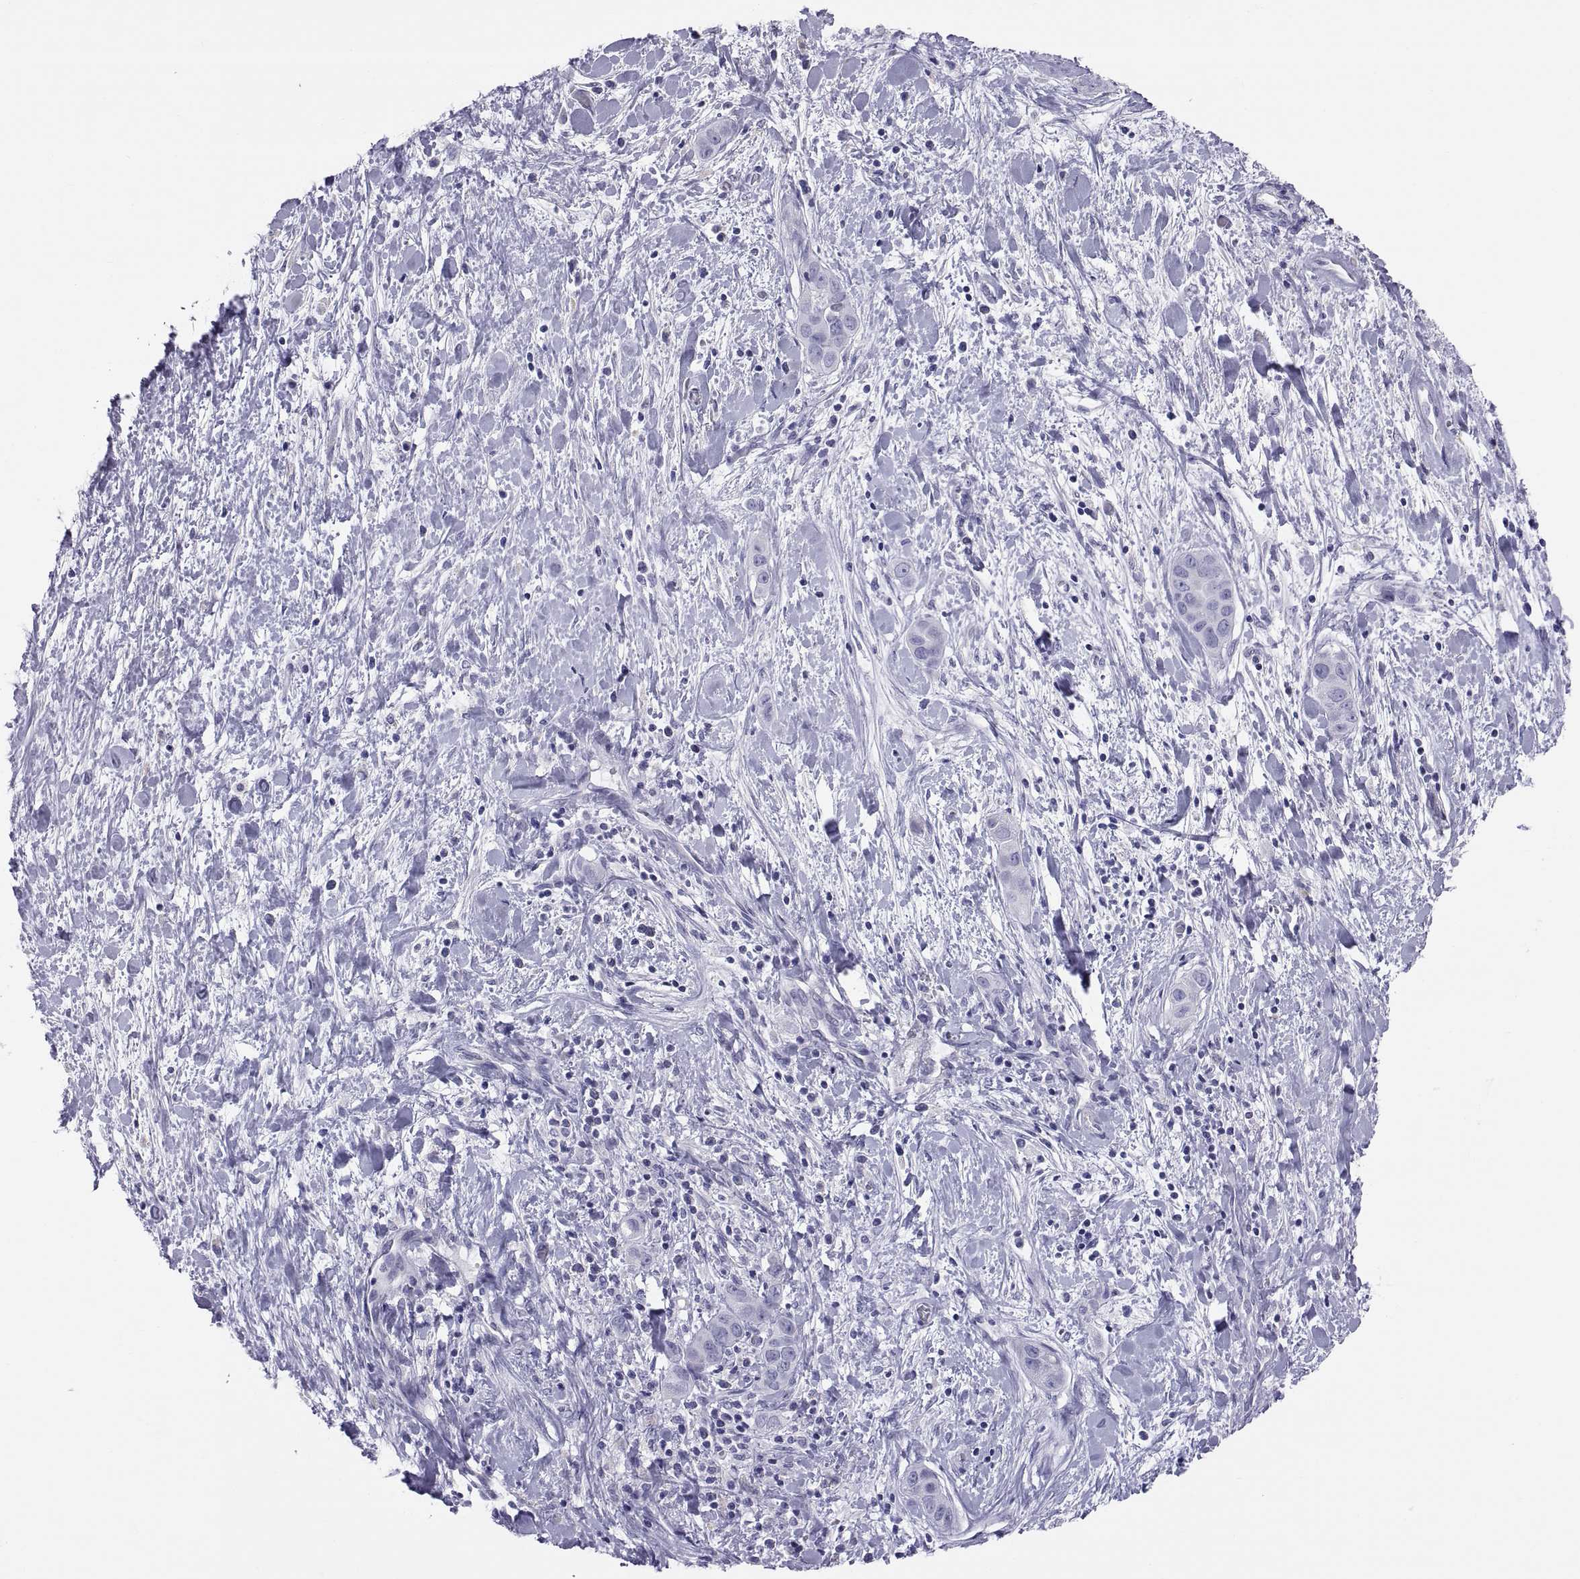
{"staining": {"intensity": "negative", "quantity": "none", "location": "none"}, "tissue": "liver cancer", "cell_type": "Tumor cells", "image_type": "cancer", "snomed": [{"axis": "morphology", "description": "Cholangiocarcinoma"}, {"axis": "topography", "description": "Liver"}], "caption": "Immunohistochemical staining of human cholangiocarcinoma (liver) displays no significant positivity in tumor cells.", "gene": "FAM170A", "patient": {"sex": "female", "age": 52}}